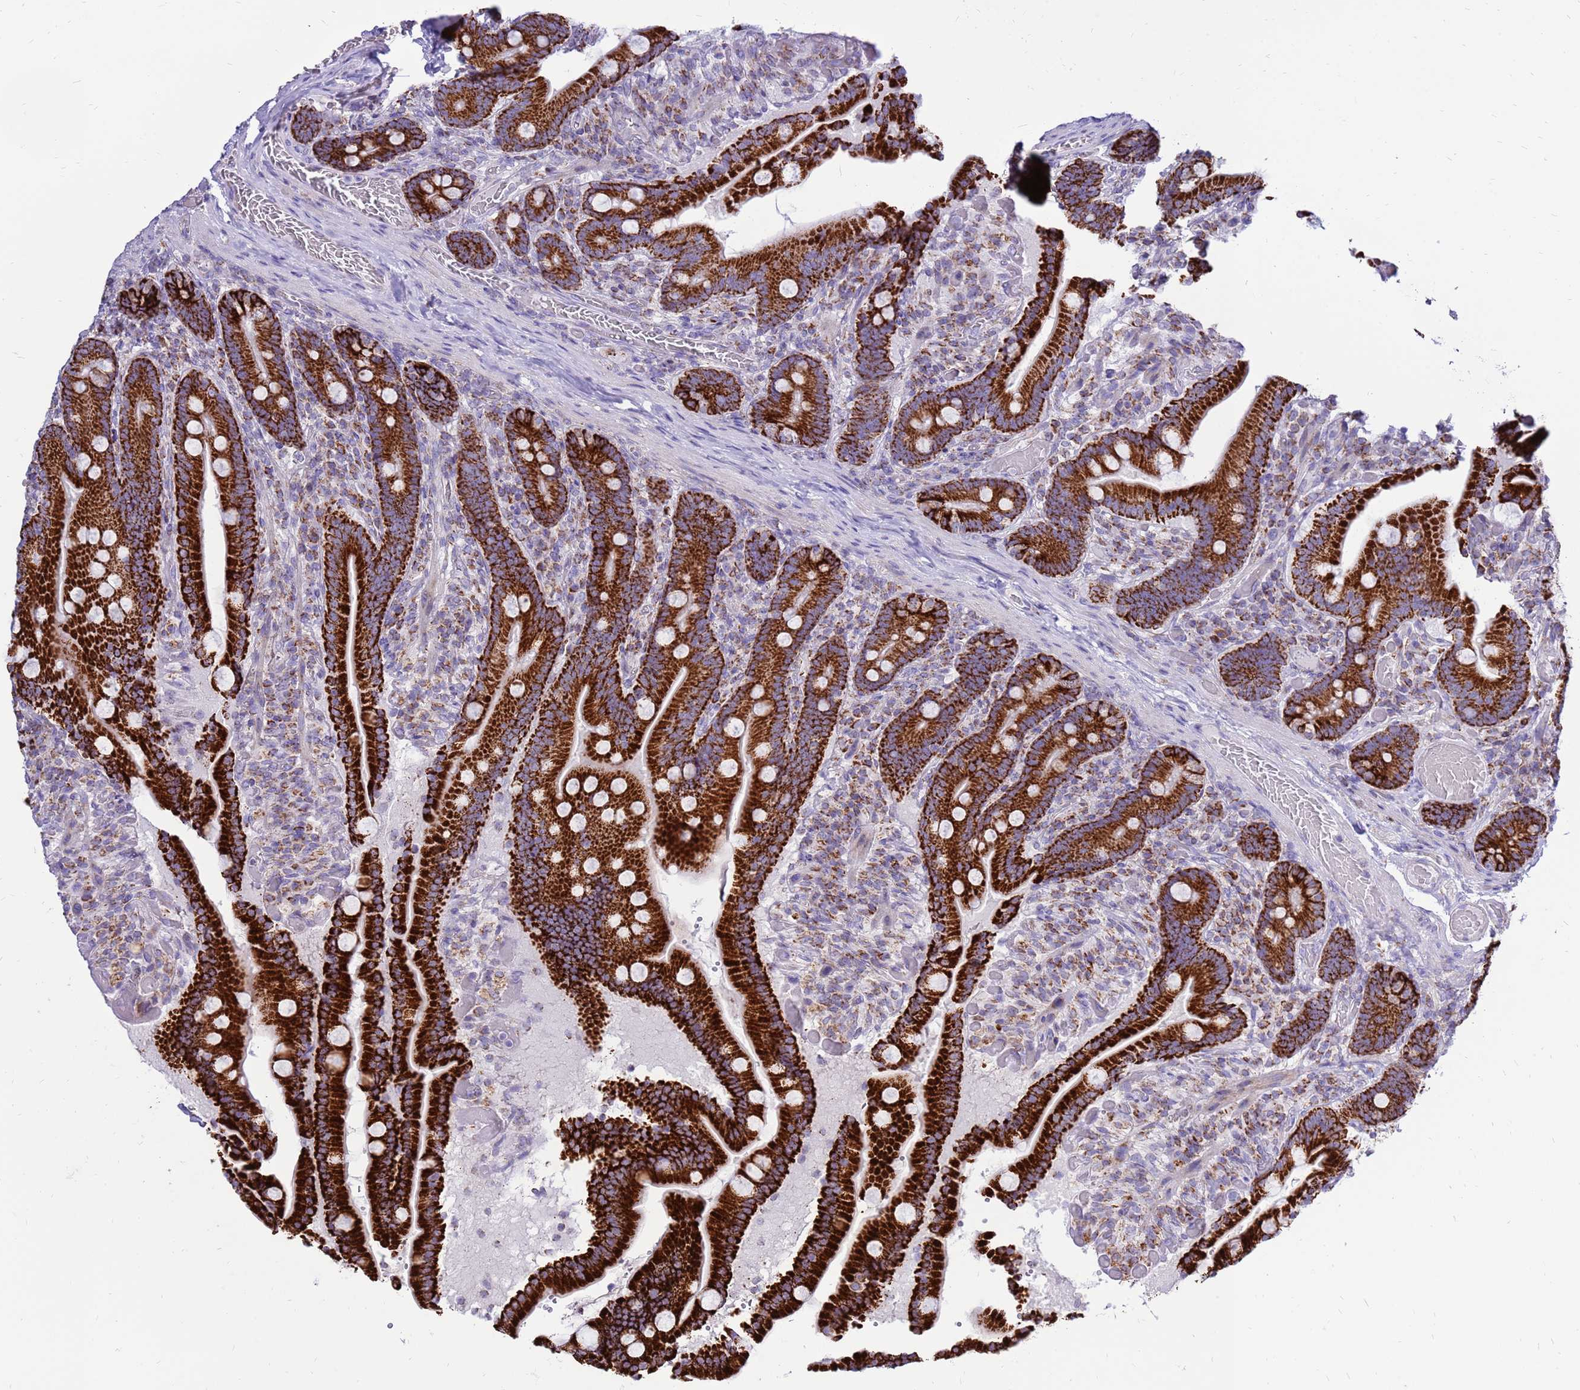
{"staining": {"intensity": "strong", "quantity": ">75%", "location": "cytoplasmic/membranous"}, "tissue": "duodenum", "cell_type": "Glandular cells", "image_type": "normal", "snomed": [{"axis": "morphology", "description": "Normal tissue, NOS"}, {"axis": "topography", "description": "Duodenum"}], "caption": "A high amount of strong cytoplasmic/membranous staining is identified in approximately >75% of glandular cells in unremarkable duodenum. (brown staining indicates protein expression, while blue staining denotes nuclei).", "gene": "IGF1R", "patient": {"sex": "female", "age": 62}}